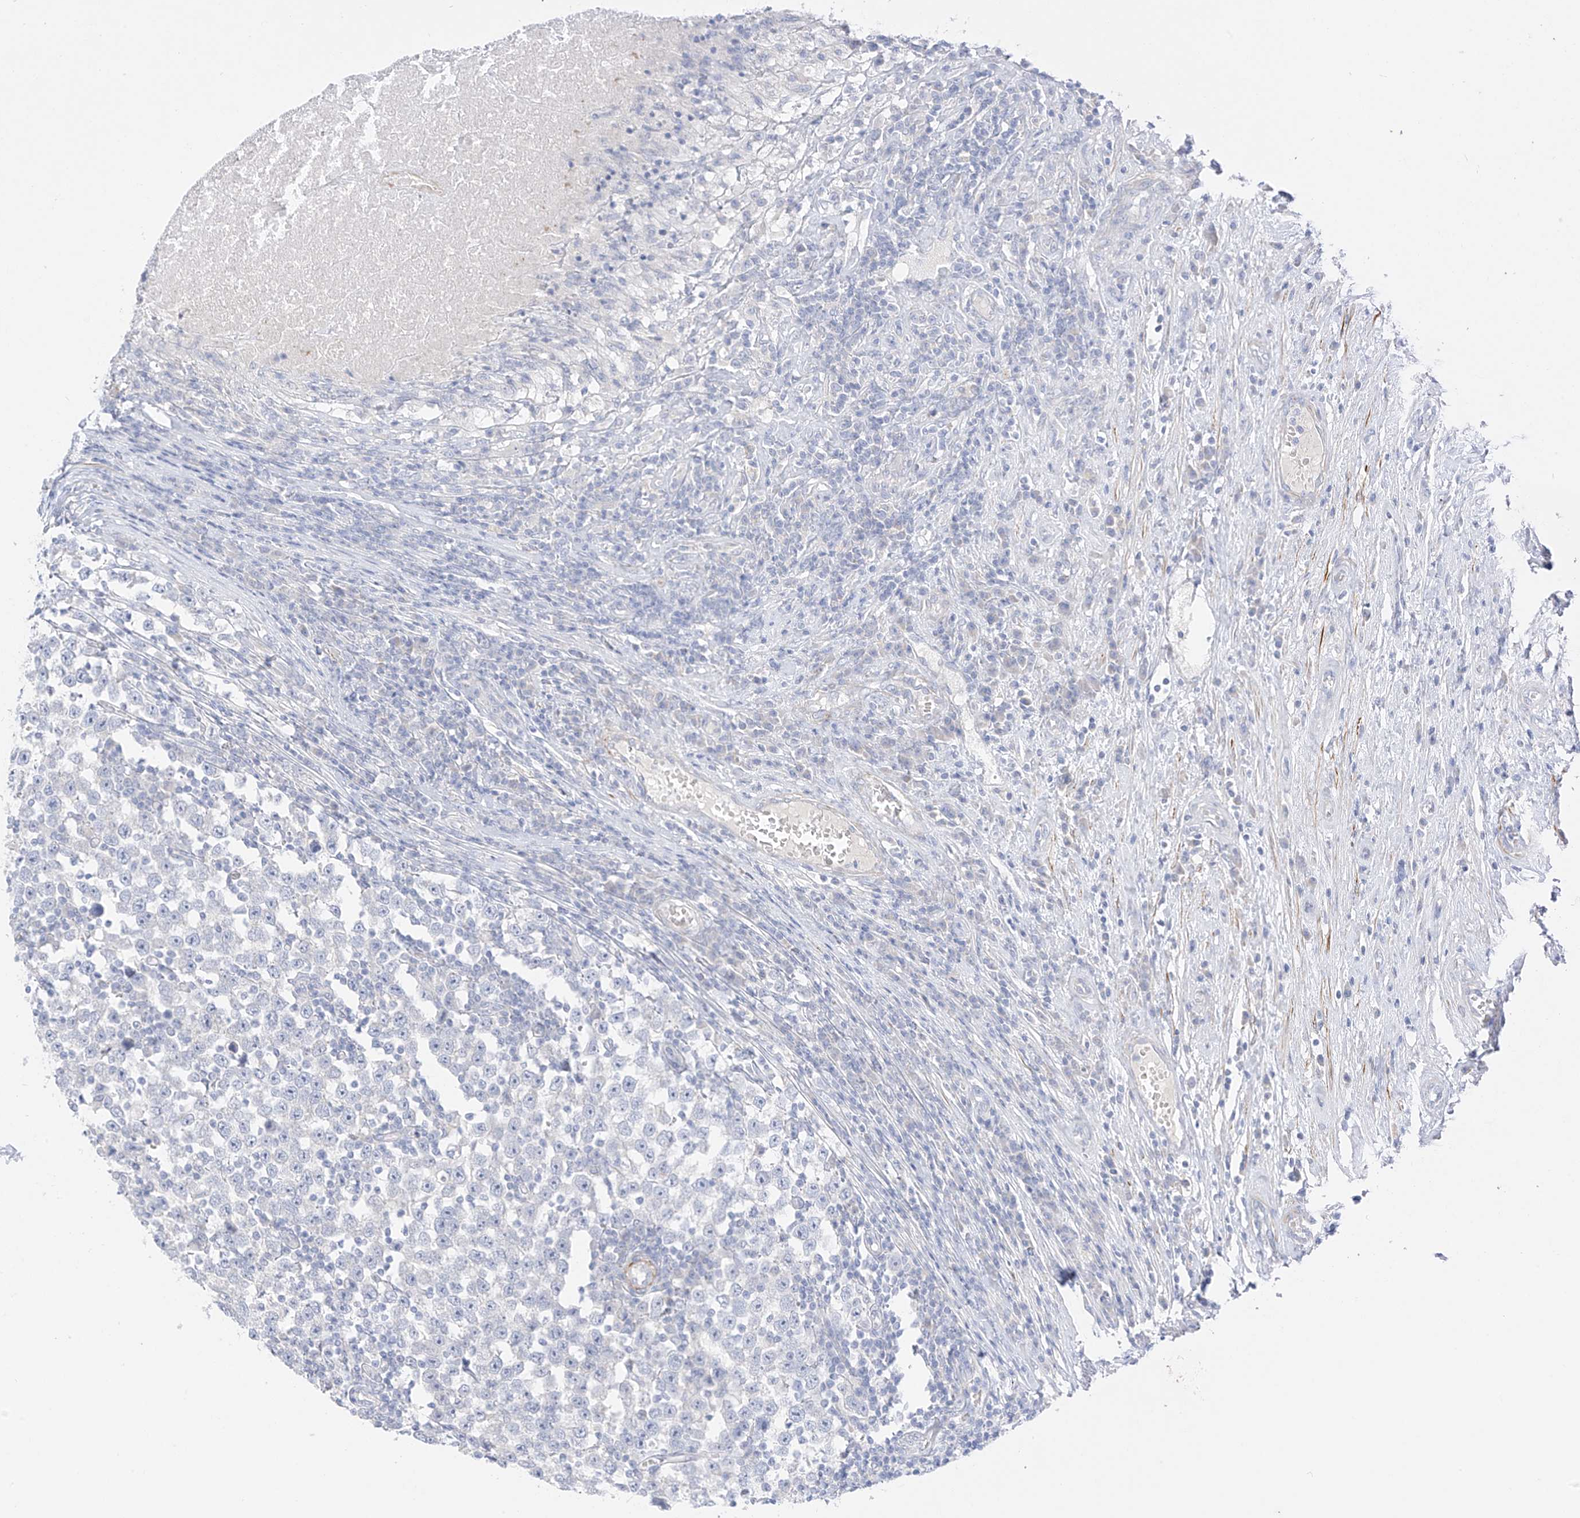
{"staining": {"intensity": "negative", "quantity": "none", "location": "none"}, "tissue": "testis cancer", "cell_type": "Tumor cells", "image_type": "cancer", "snomed": [{"axis": "morphology", "description": "Normal tissue, NOS"}, {"axis": "morphology", "description": "Seminoma, NOS"}, {"axis": "topography", "description": "Testis"}], "caption": "A high-resolution image shows IHC staining of testis cancer, which shows no significant staining in tumor cells.", "gene": "ST3GAL5", "patient": {"sex": "male", "age": 43}}